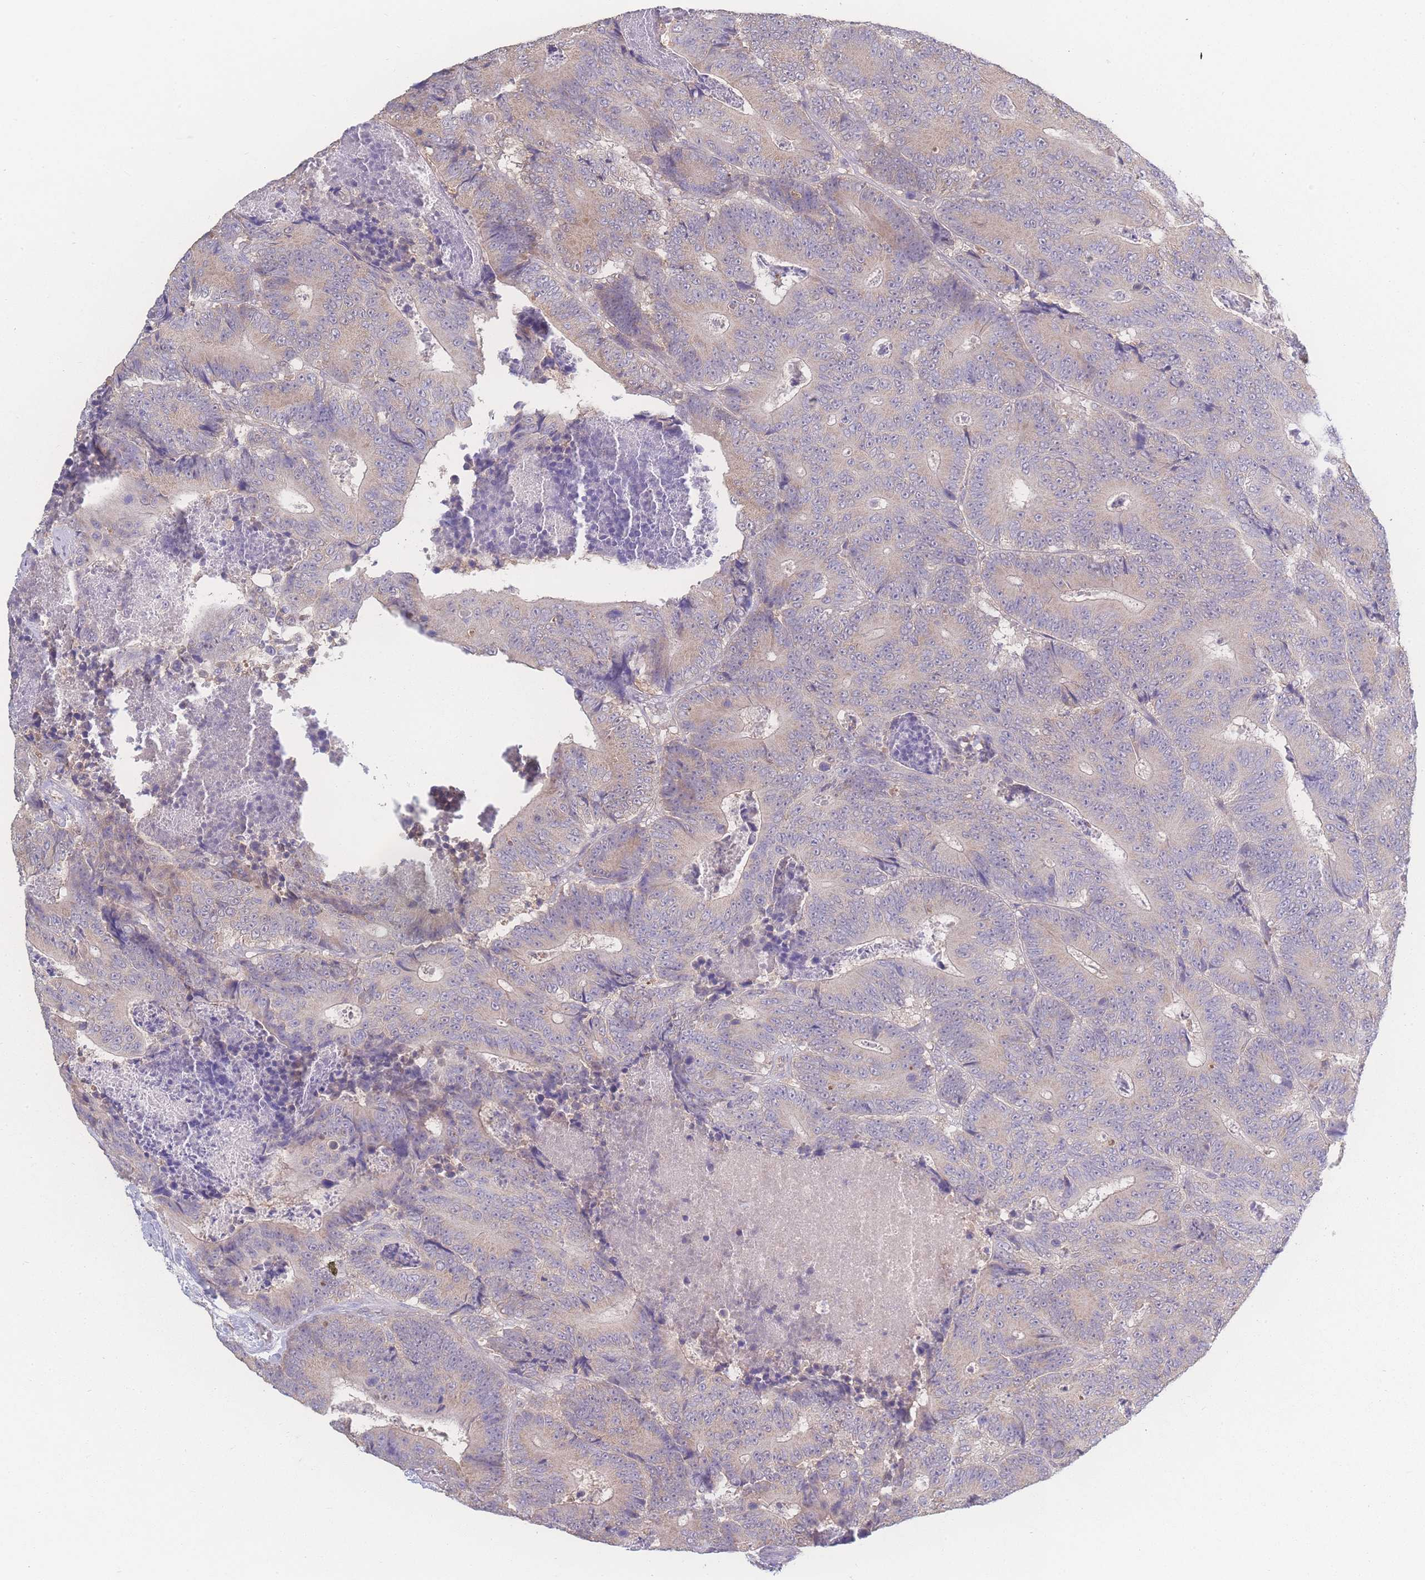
{"staining": {"intensity": "weak", "quantity": "25%-75%", "location": "cytoplasmic/membranous"}, "tissue": "colorectal cancer", "cell_type": "Tumor cells", "image_type": "cancer", "snomed": [{"axis": "morphology", "description": "Adenocarcinoma, NOS"}, {"axis": "topography", "description": "Colon"}], "caption": "Protein staining of colorectal adenocarcinoma tissue demonstrates weak cytoplasmic/membranous positivity in about 25%-75% of tumor cells.", "gene": "GIPR", "patient": {"sex": "male", "age": 83}}